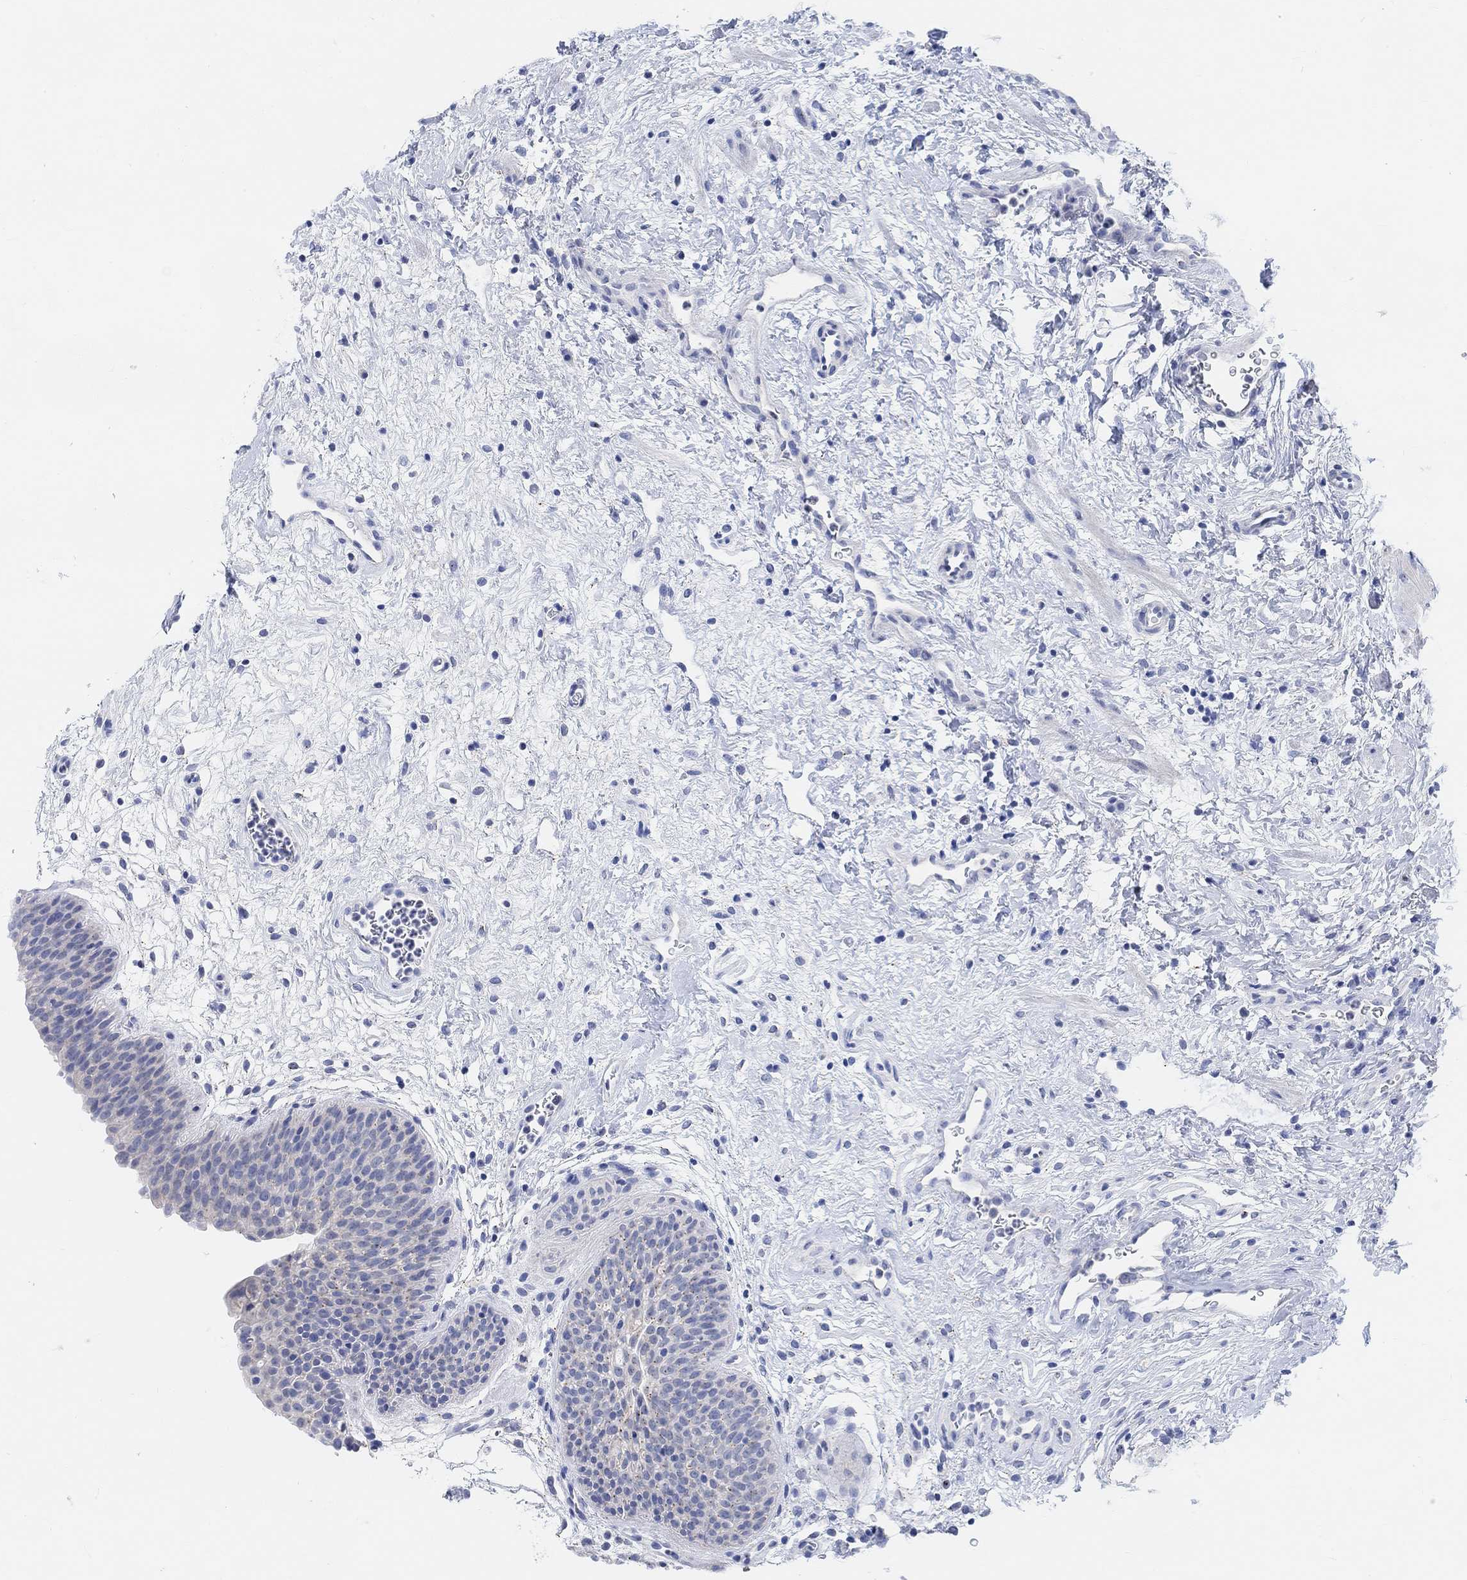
{"staining": {"intensity": "negative", "quantity": "none", "location": "none"}, "tissue": "urinary bladder", "cell_type": "Urothelial cells", "image_type": "normal", "snomed": [{"axis": "morphology", "description": "Normal tissue, NOS"}, {"axis": "topography", "description": "Urinary bladder"}], "caption": "DAB immunohistochemical staining of benign urinary bladder displays no significant positivity in urothelial cells. (DAB immunohistochemistry visualized using brightfield microscopy, high magnification).", "gene": "ENO4", "patient": {"sex": "male", "age": 37}}